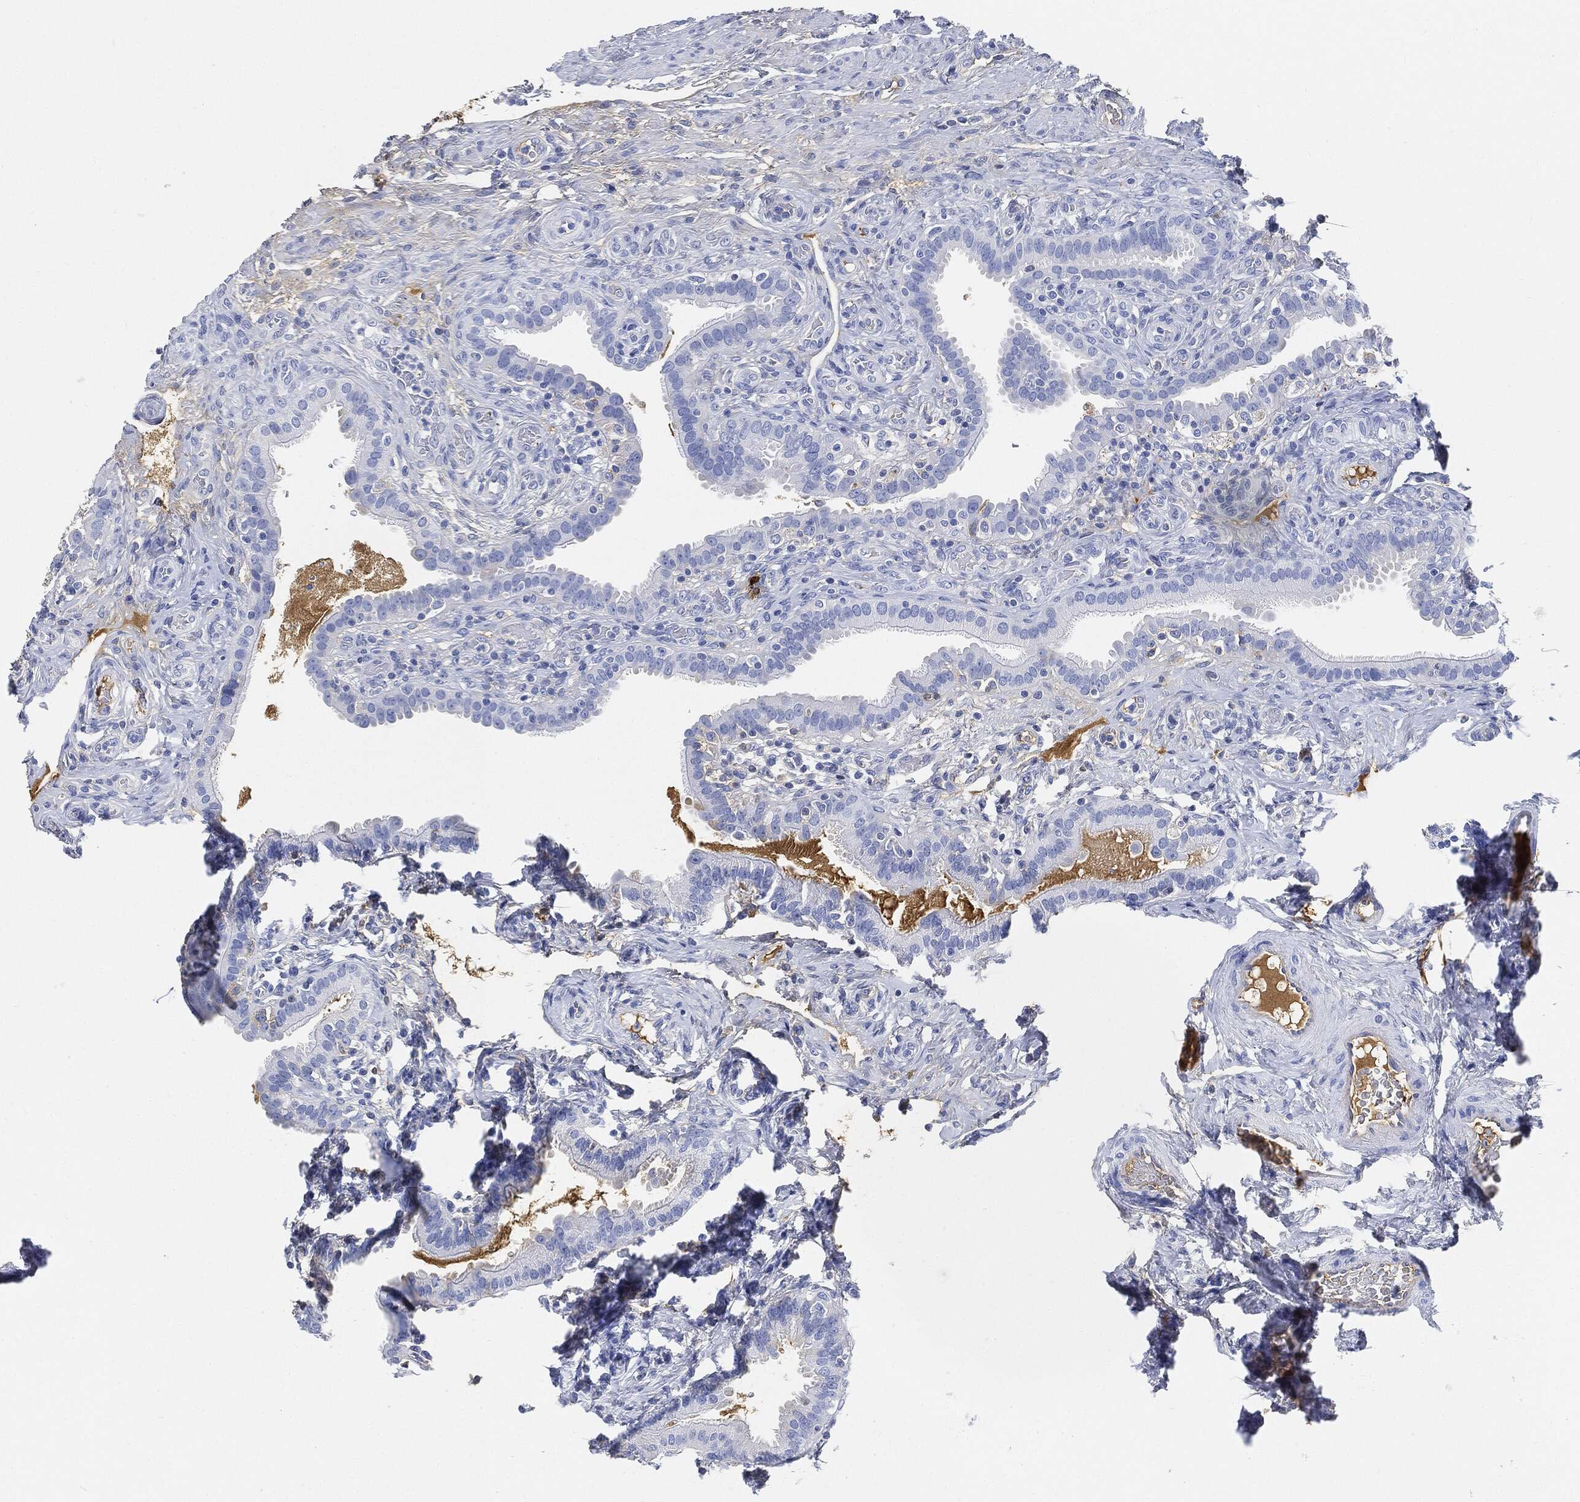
{"staining": {"intensity": "negative", "quantity": "none", "location": "none"}, "tissue": "fallopian tube", "cell_type": "Glandular cells", "image_type": "normal", "snomed": [{"axis": "morphology", "description": "Normal tissue, NOS"}, {"axis": "topography", "description": "Fallopian tube"}], "caption": "Fallopian tube was stained to show a protein in brown. There is no significant staining in glandular cells. The staining is performed using DAB (3,3'-diaminobenzidine) brown chromogen with nuclei counter-stained in using hematoxylin.", "gene": "IGLV6", "patient": {"sex": "female", "age": 41}}